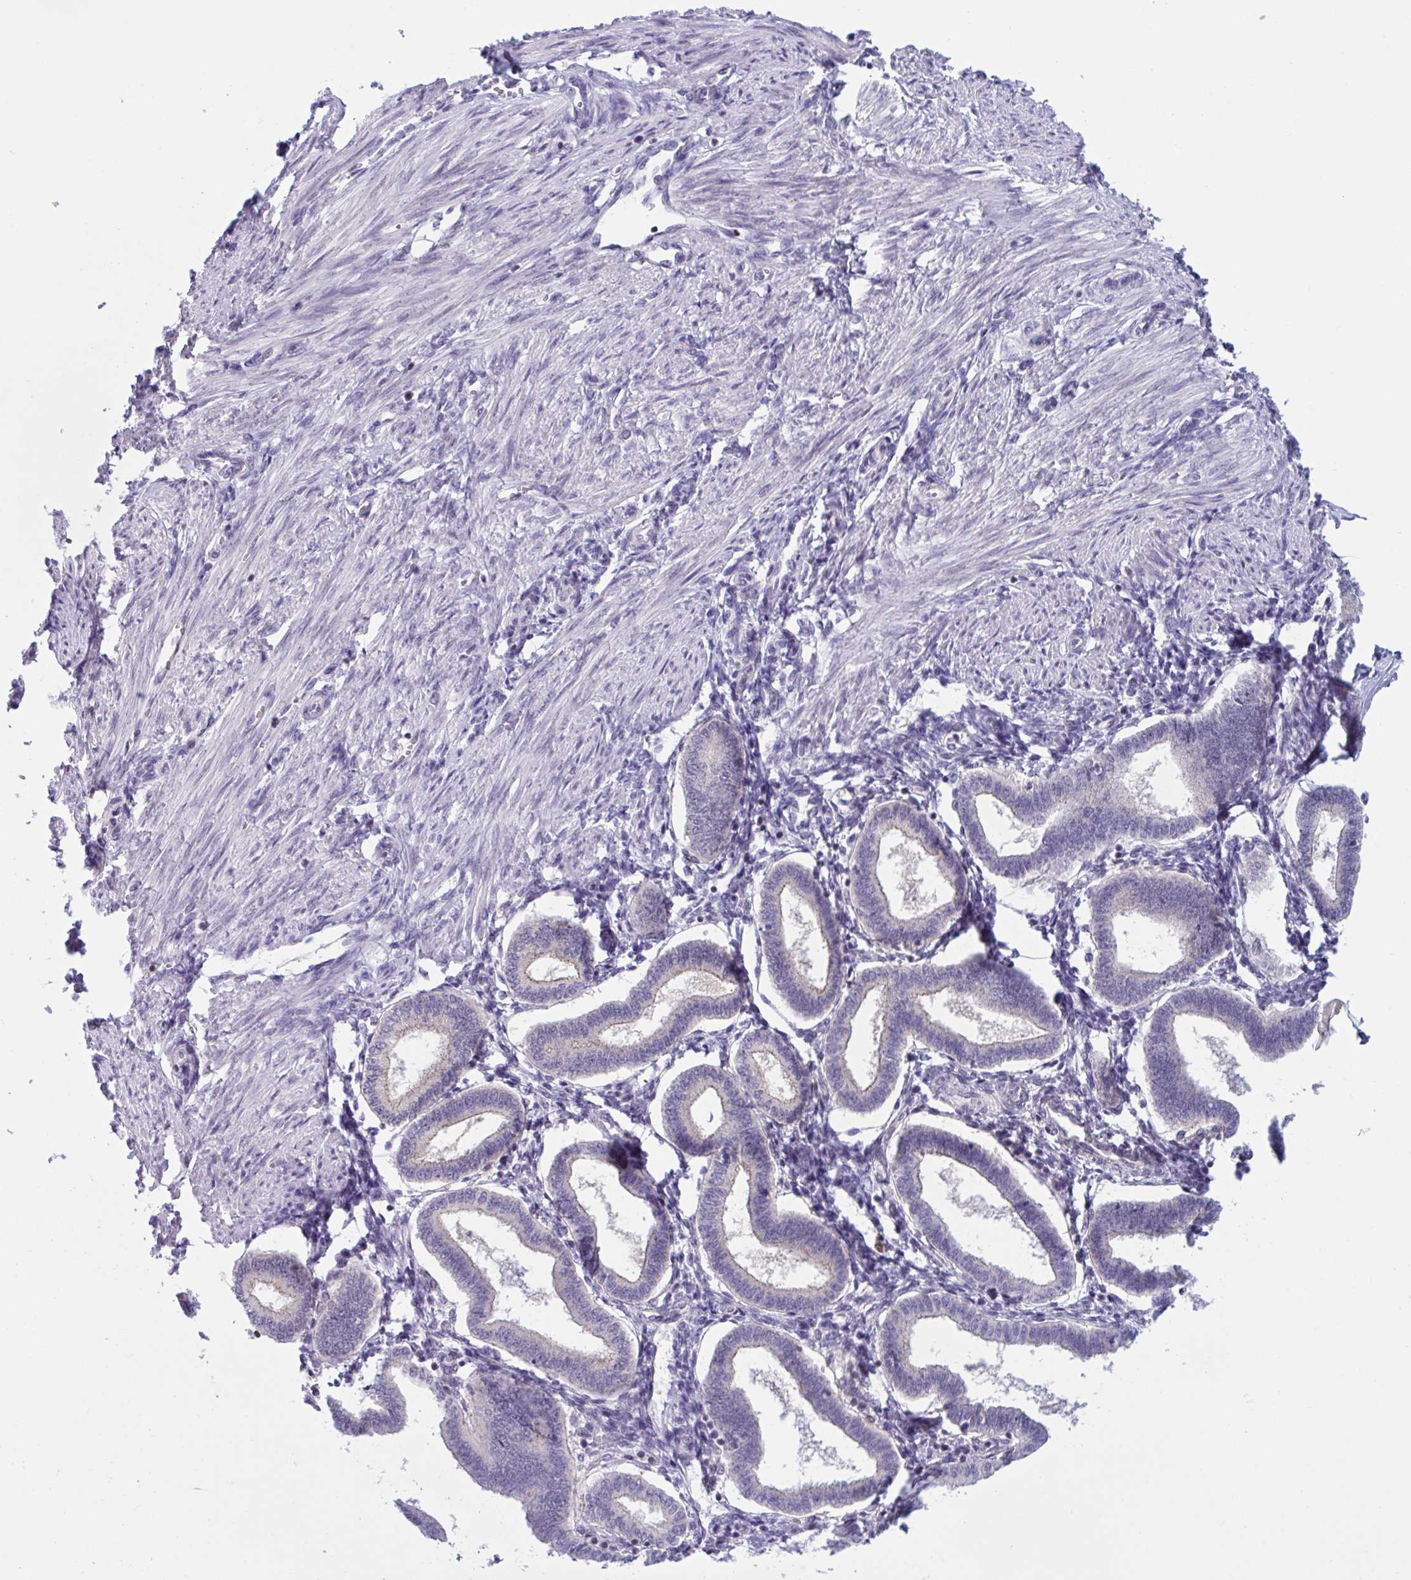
{"staining": {"intensity": "negative", "quantity": "none", "location": "none"}, "tissue": "endometrium", "cell_type": "Cells in endometrial stroma", "image_type": "normal", "snomed": [{"axis": "morphology", "description": "Normal tissue, NOS"}, {"axis": "topography", "description": "Endometrium"}], "caption": "This micrograph is of normal endometrium stained with IHC to label a protein in brown with the nuclei are counter-stained blue. There is no expression in cells in endometrial stroma.", "gene": "SNX11", "patient": {"sex": "female", "age": 24}}